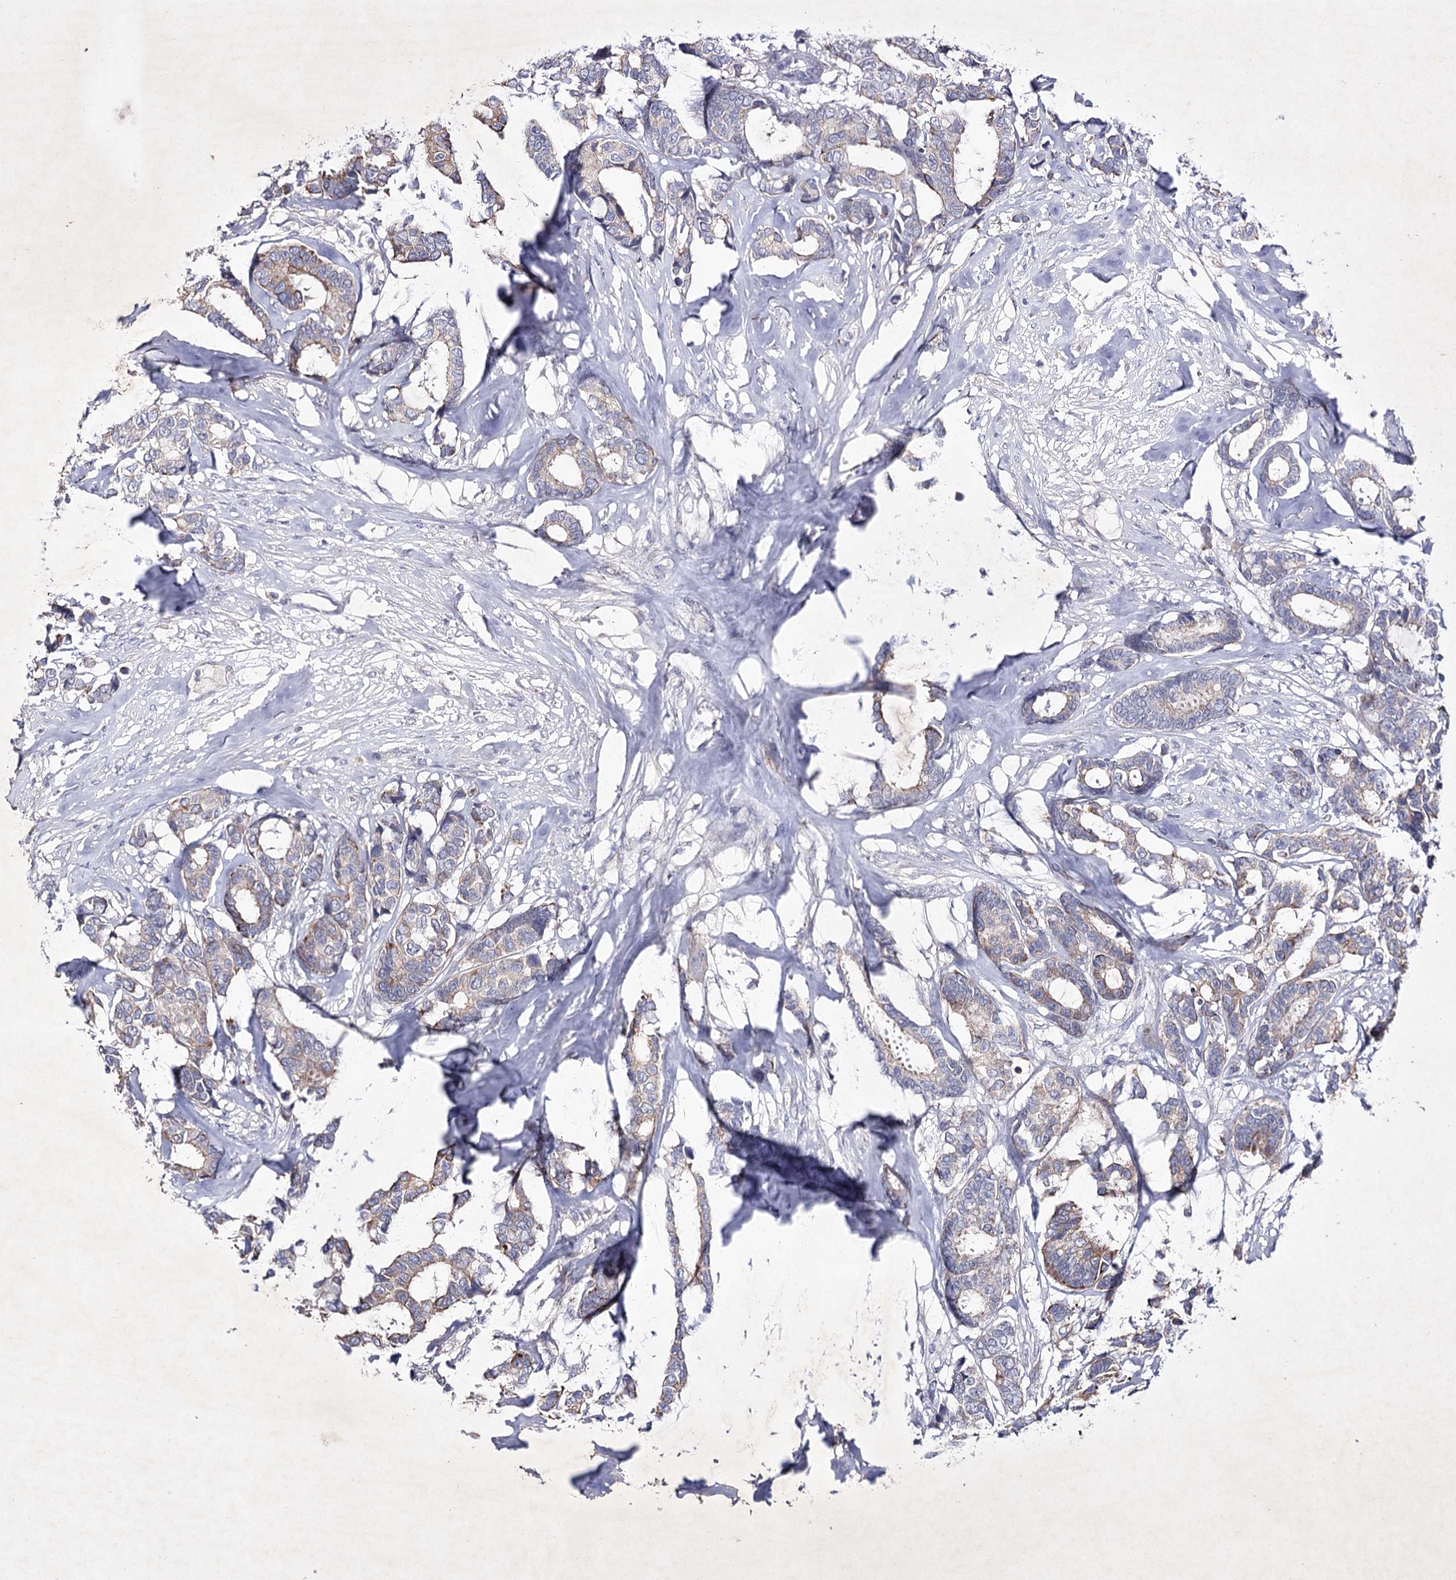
{"staining": {"intensity": "moderate", "quantity": "25%-75%", "location": "cytoplasmic/membranous"}, "tissue": "breast cancer", "cell_type": "Tumor cells", "image_type": "cancer", "snomed": [{"axis": "morphology", "description": "Duct carcinoma"}, {"axis": "topography", "description": "Breast"}], "caption": "Human breast cancer stained for a protein (brown) reveals moderate cytoplasmic/membranous positive staining in approximately 25%-75% of tumor cells.", "gene": "COX15", "patient": {"sex": "female", "age": 87}}